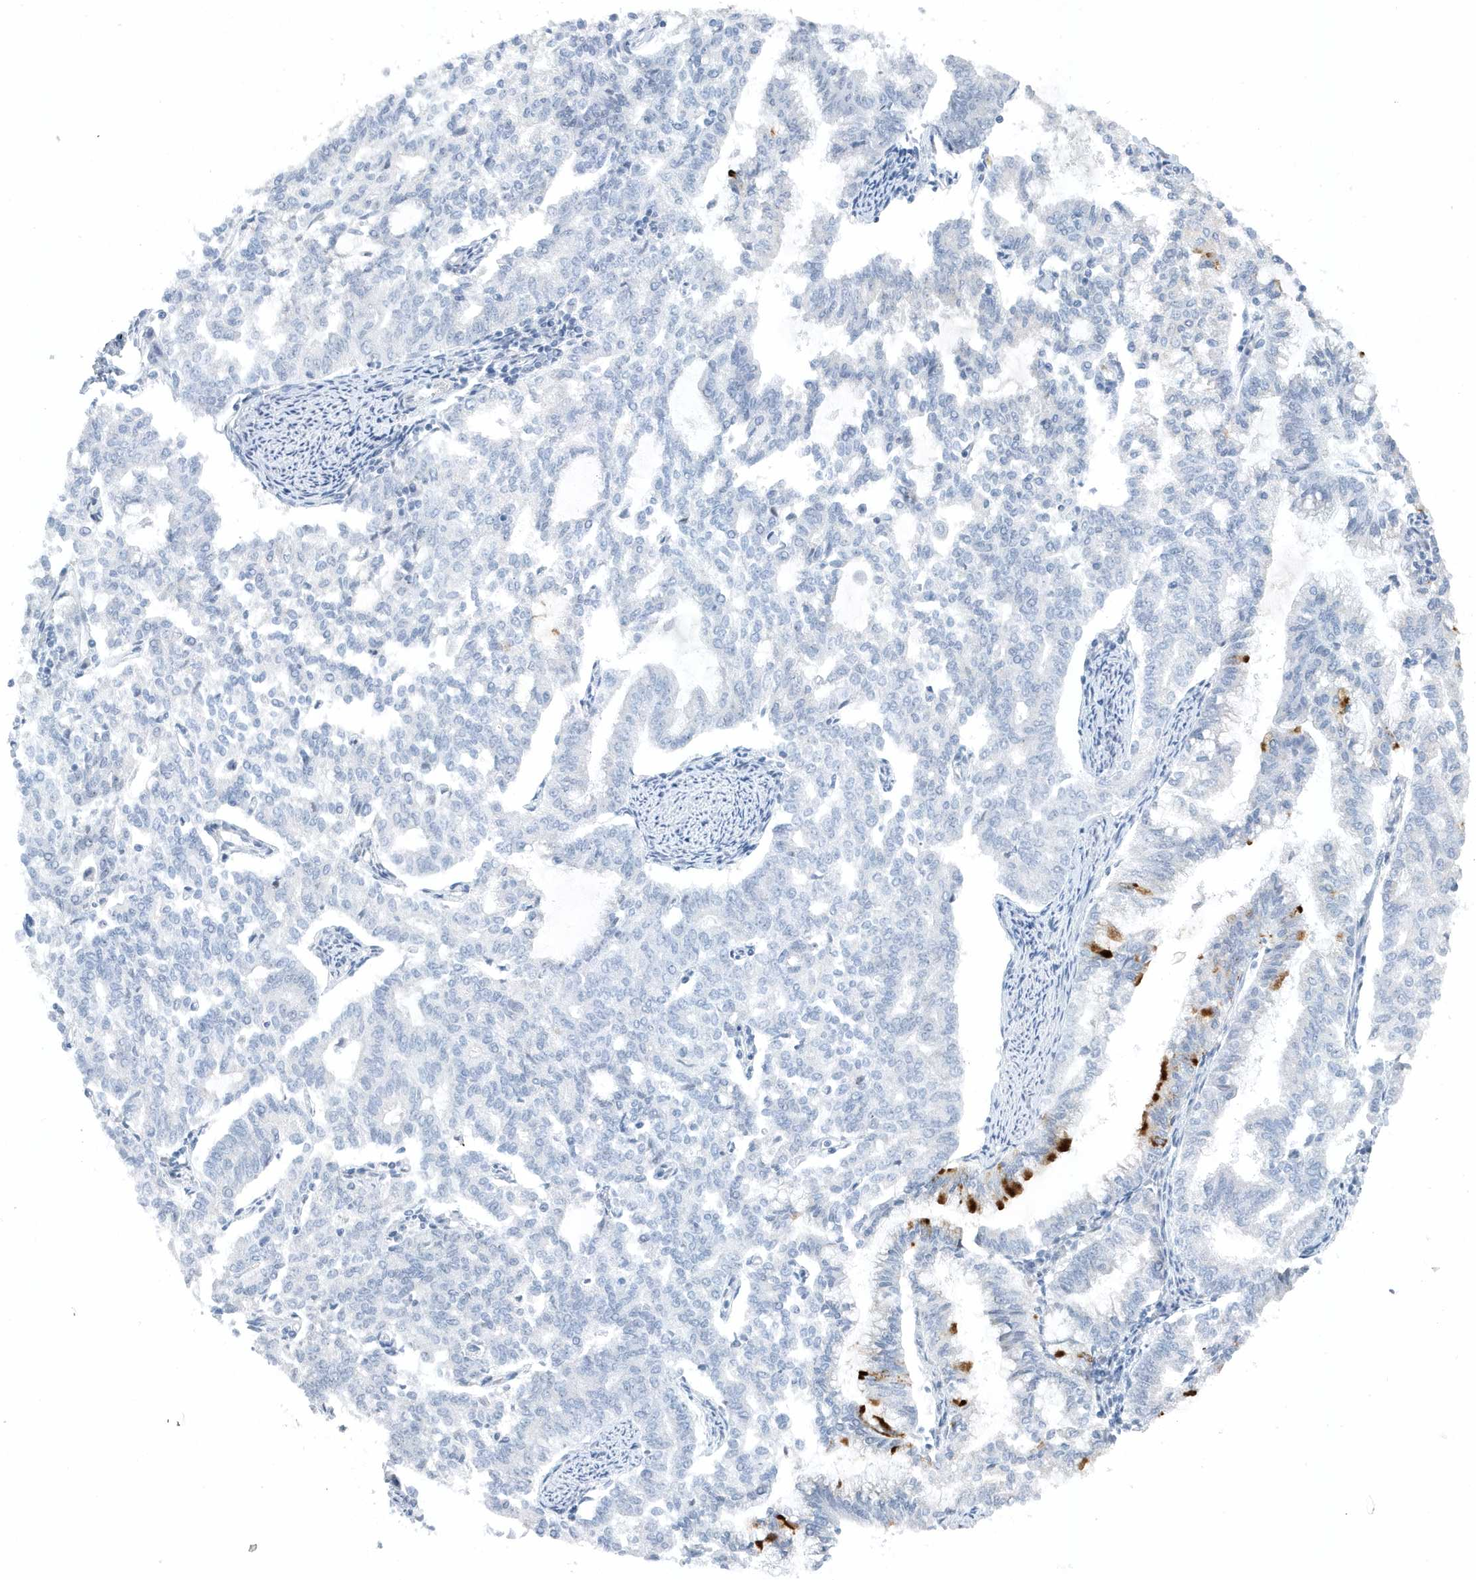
{"staining": {"intensity": "negative", "quantity": "none", "location": "none"}, "tissue": "endometrial cancer", "cell_type": "Tumor cells", "image_type": "cancer", "snomed": [{"axis": "morphology", "description": "Adenocarcinoma, NOS"}, {"axis": "topography", "description": "Endometrium"}], "caption": "Tumor cells are negative for protein expression in human endometrial cancer (adenocarcinoma). (IHC, brightfield microscopy, high magnification).", "gene": "RPF2", "patient": {"sex": "female", "age": 79}}